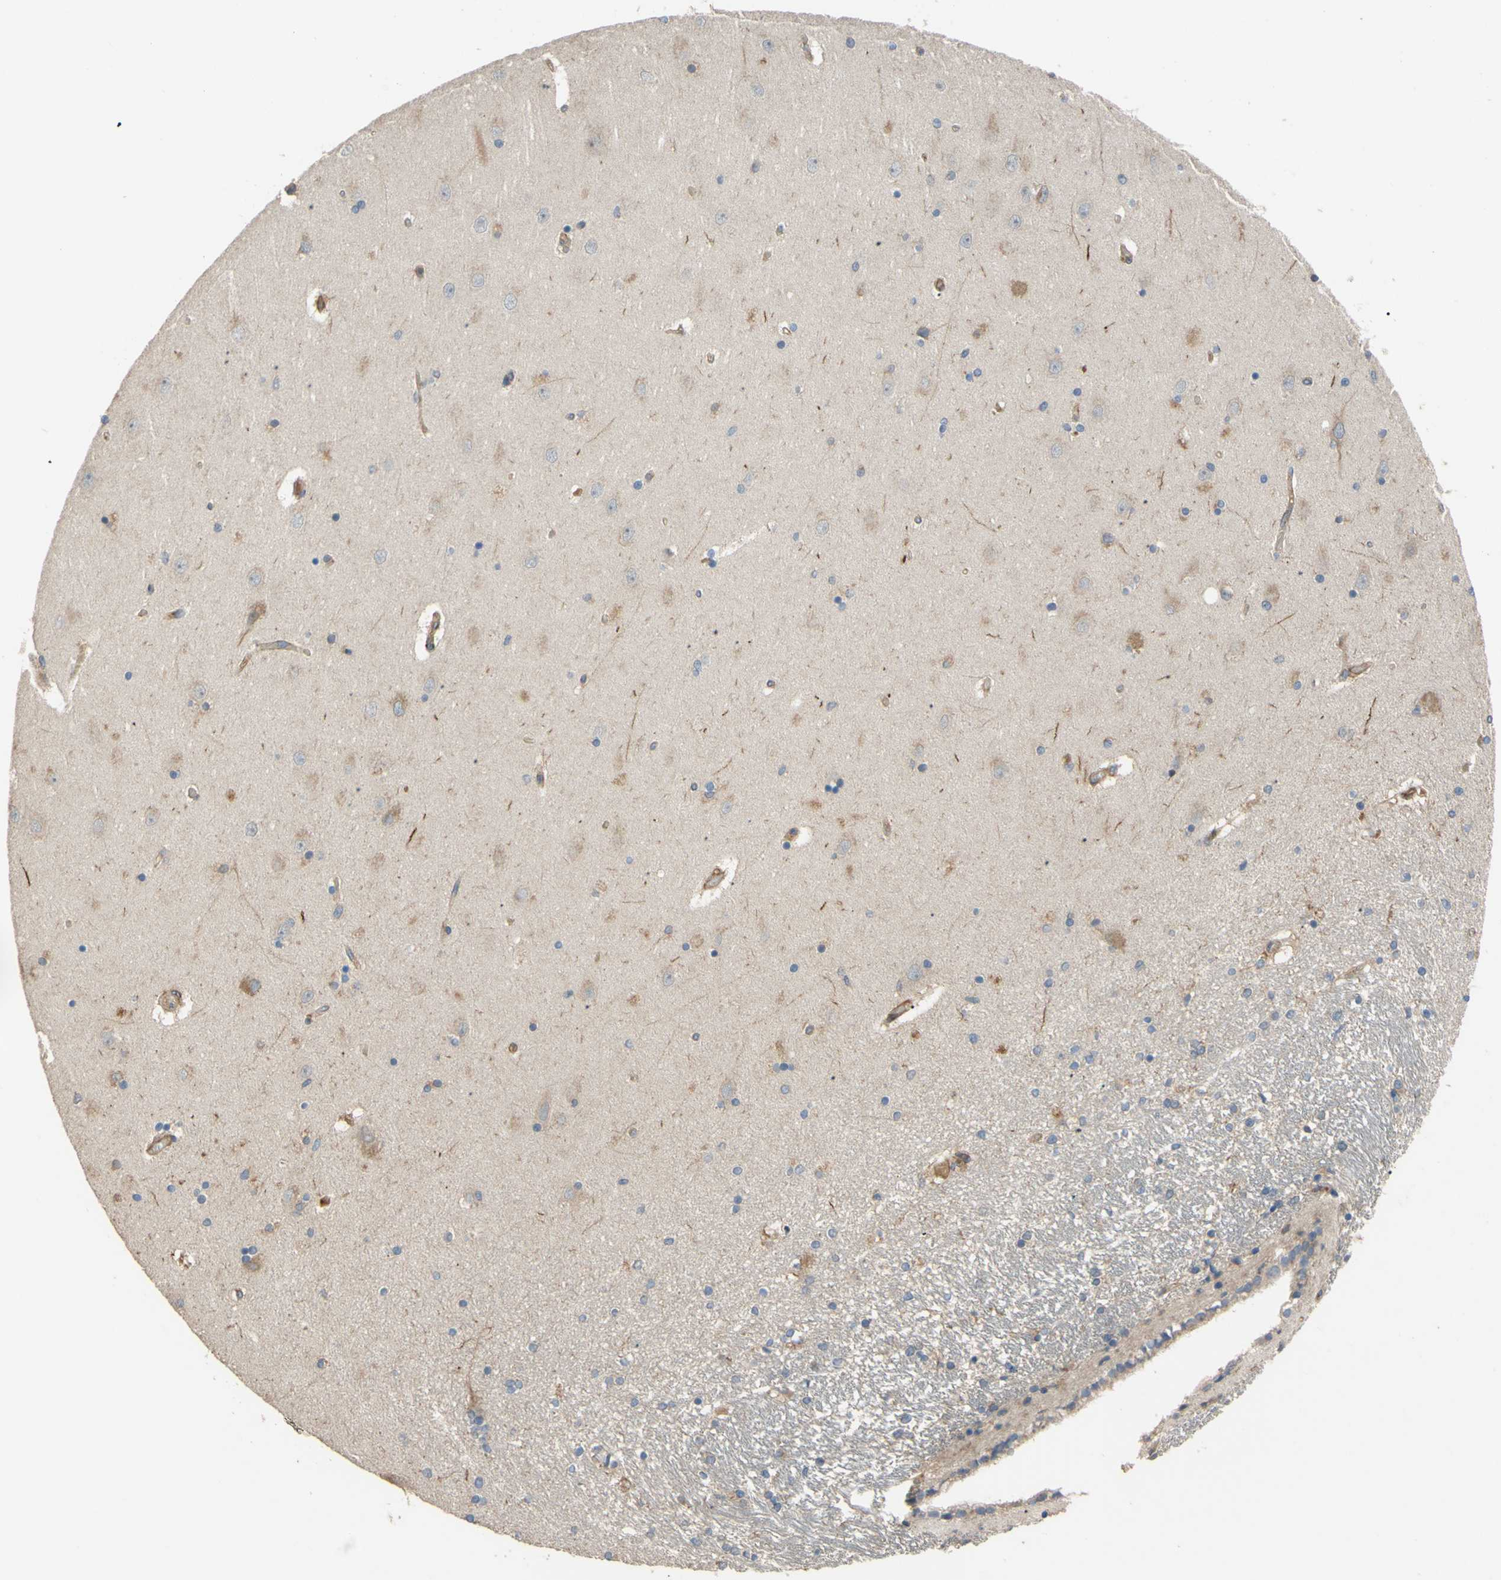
{"staining": {"intensity": "moderate", "quantity": "<25%", "location": "cytoplasmic/membranous"}, "tissue": "hippocampus", "cell_type": "Glial cells", "image_type": "normal", "snomed": [{"axis": "morphology", "description": "Normal tissue, NOS"}, {"axis": "topography", "description": "Hippocampus"}], "caption": "Immunohistochemistry (IHC) image of unremarkable hippocampus: hippocampus stained using IHC displays low levels of moderate protein expression localized specifically in the cytoplasmic/membranous of glial cells, appearing as a cytoplasmic/membranous brown color.", "gene": "SPTLC1", "patient": {"sex": "female", "age": 54}}